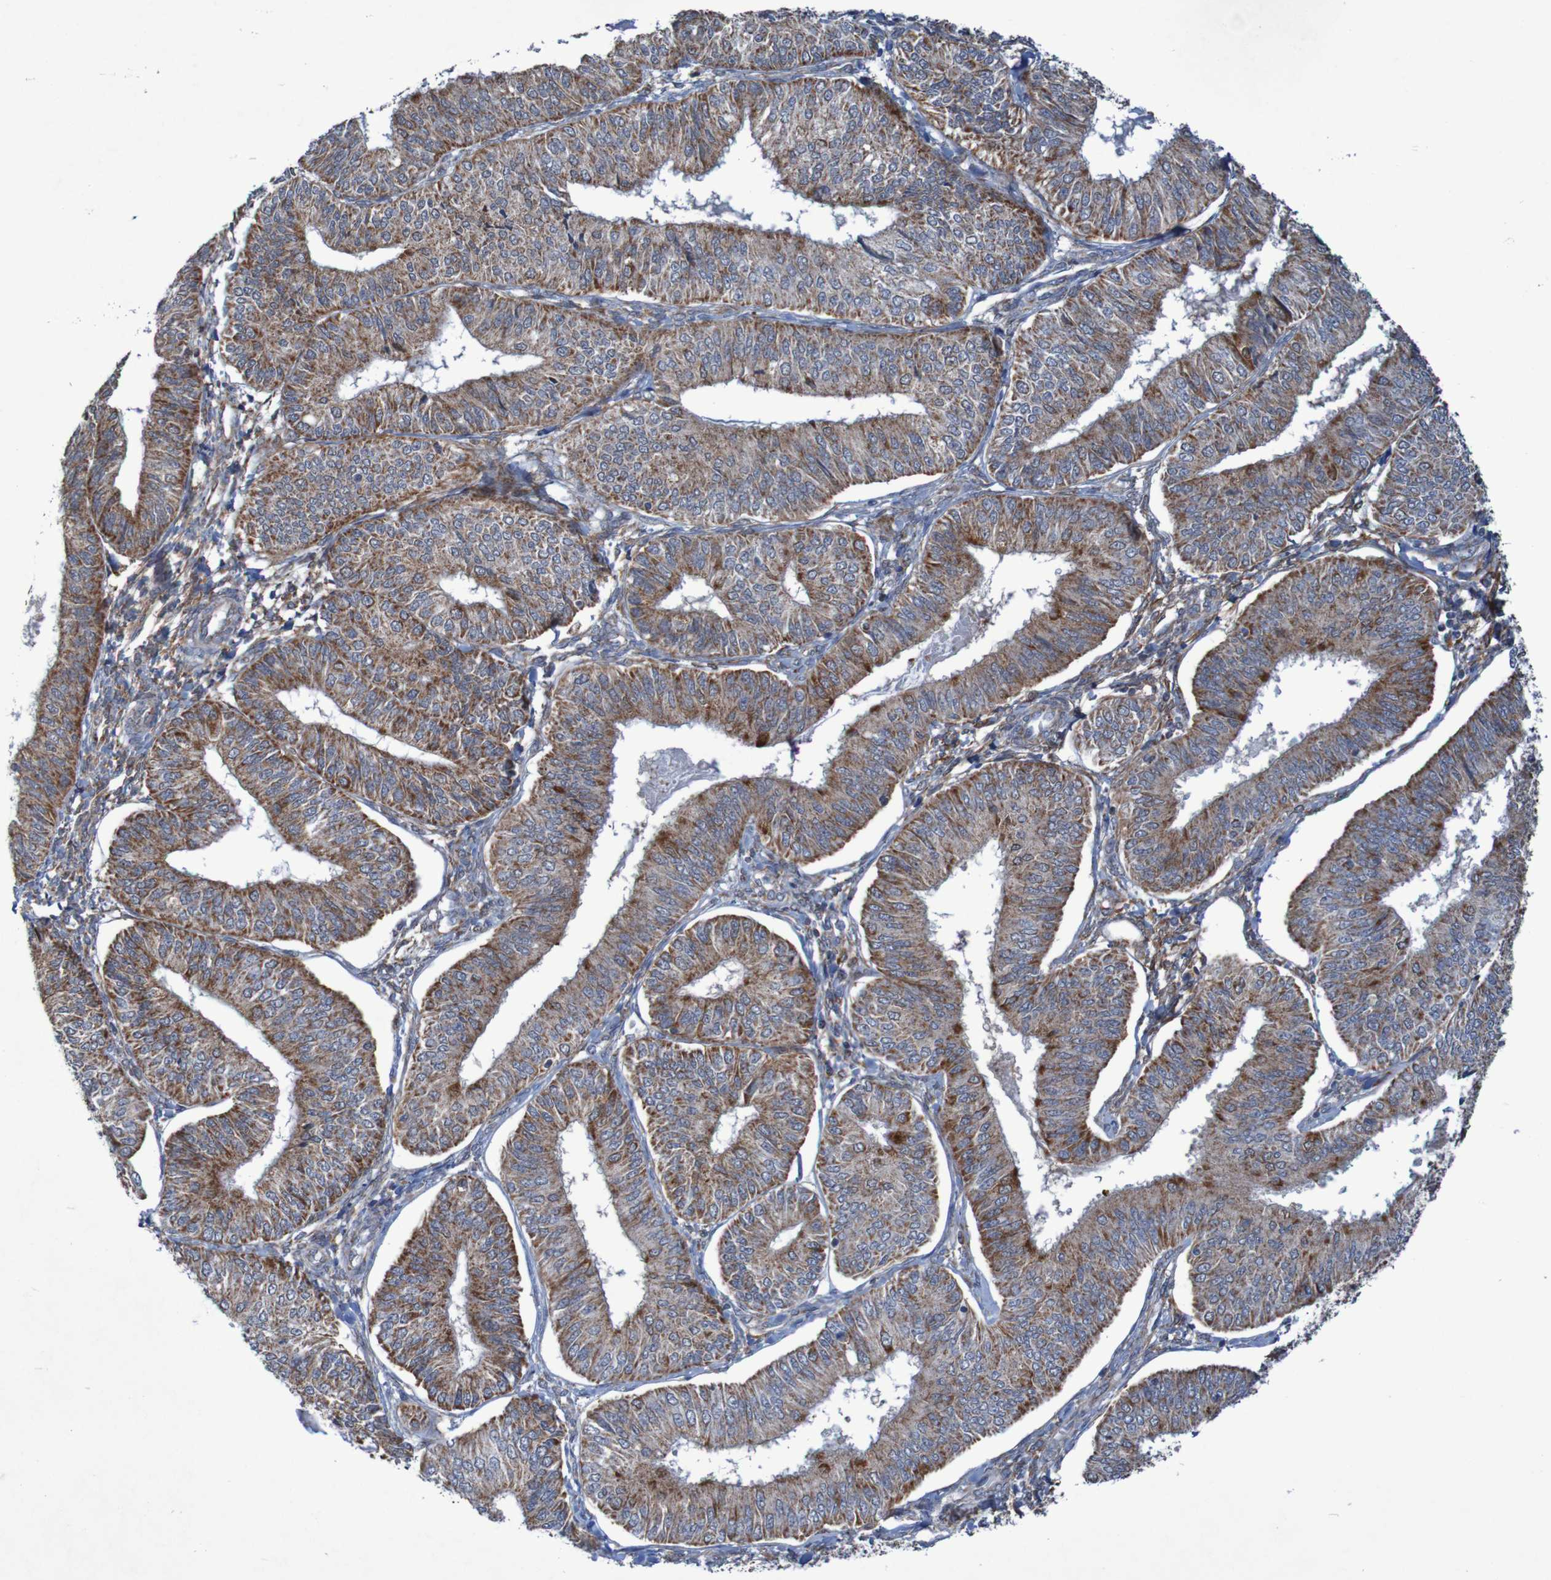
{"staining": {"intensity": "moderate", "quantity": ">75%", "location": "cytoplasmic/membranous"}, "tissue": "endometrial cancer", "cell_type": "Tumor cells", "image_type": "cancer", "snomed": [{"axis": "morphology", "description": "Adenocarcinoma, NOS"}, {"axis": "topography", "description": "Endometrium"}], "caption": "Tumor cells exhibit medium levels of moderate cytoplasmic/membranous positivity in approximately >75% of cells in endometrial cancer.", "gene": "CCDC51", "patient": {"sex": "female", "age": 58}}